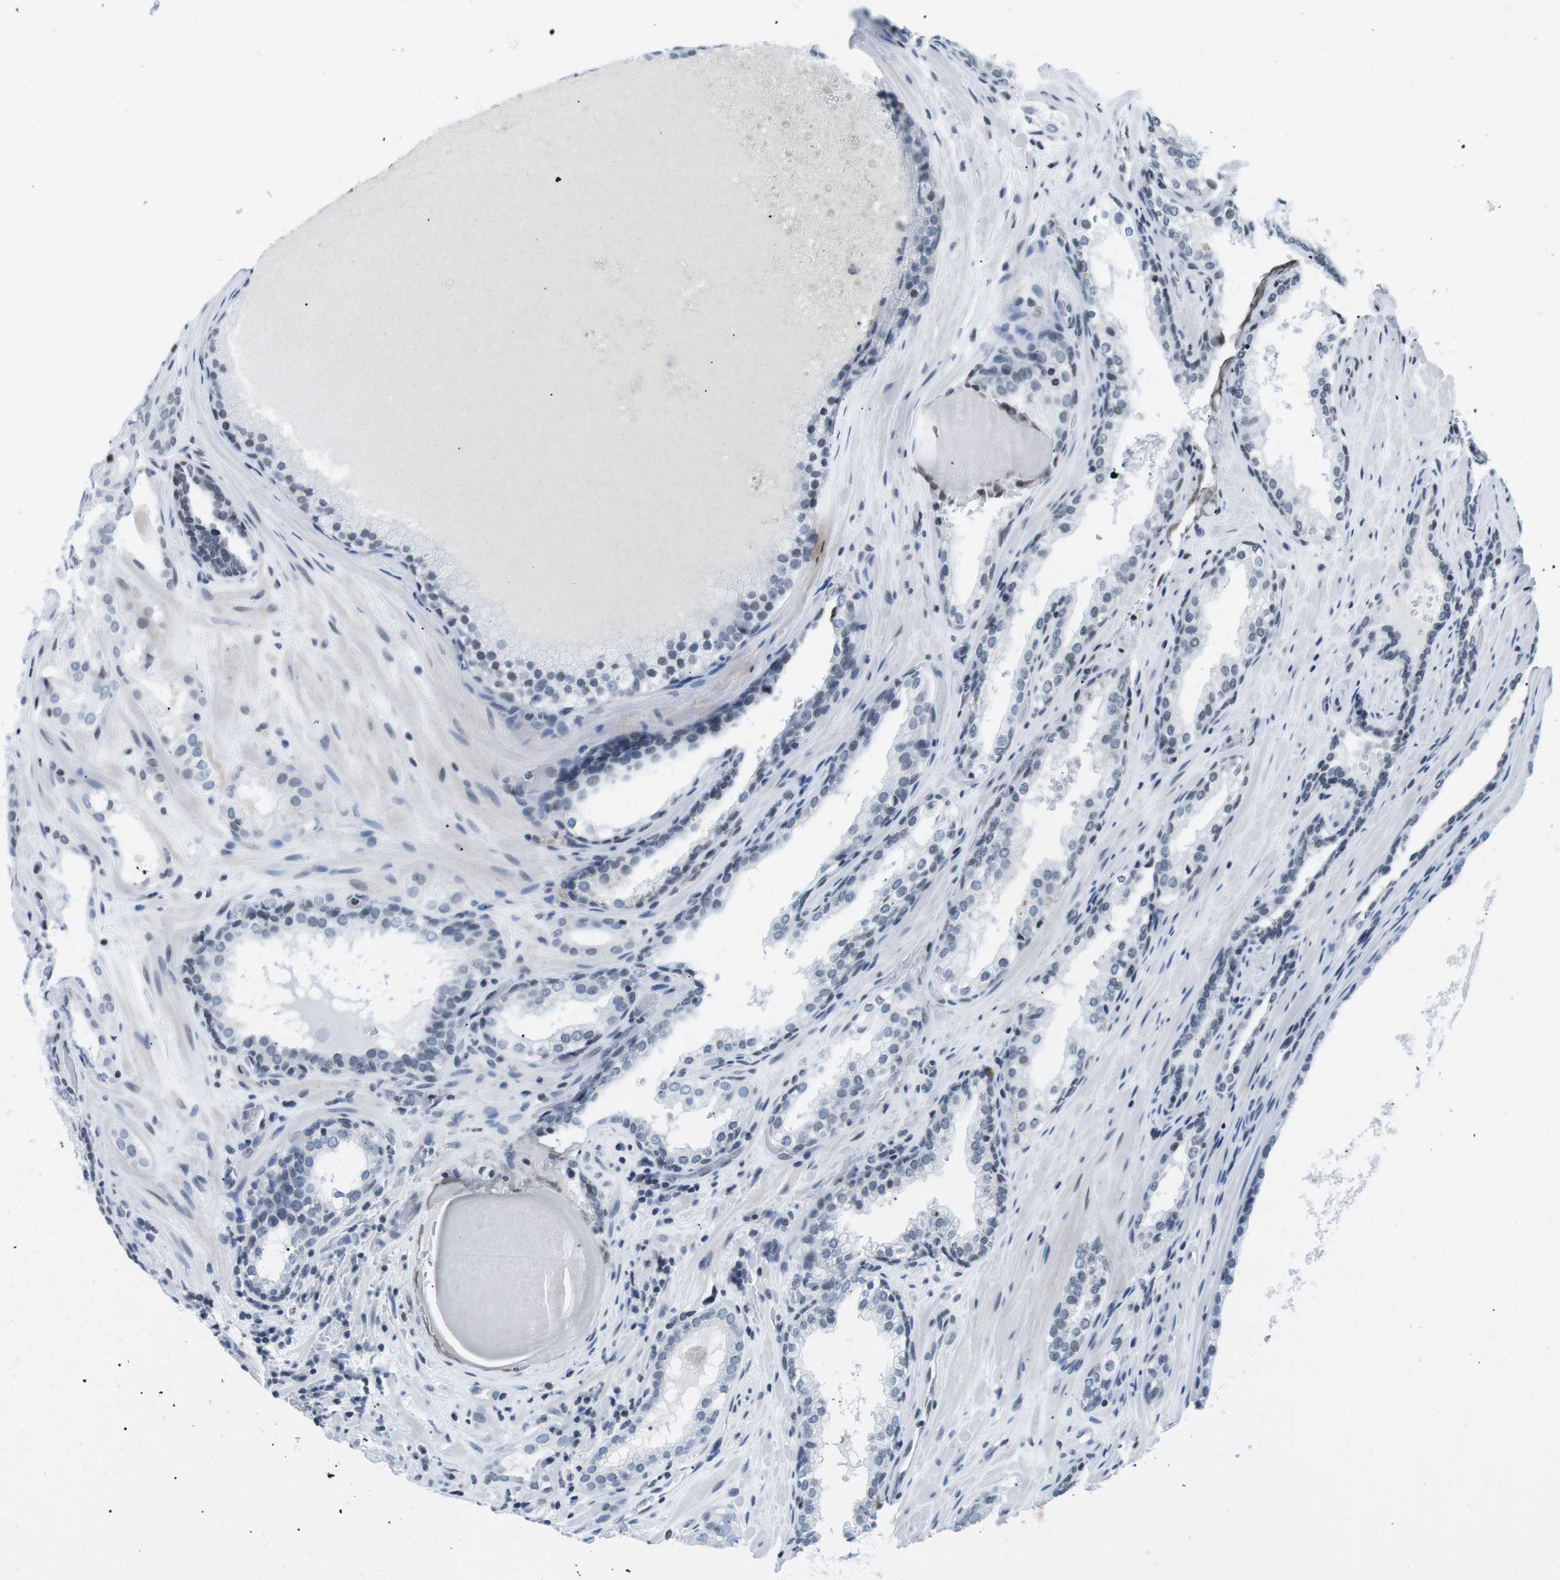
{"staining": {"intensity": "negative", "quantity": "none", "location": "none"}, "tissue": "prostate cancer", "cell_type": "Tumor cells", "image_type": "cancer", "snomed": [{"axis": "morphology", "description": "Adenocarcinoma, High grade"}, {"axis": "topography", "description": "Prostate"}], "caption": "Tumor cells are negative for brown protein staining in high-grade adenocarcinoma (prostate). (Stains: DAB (3,3'-diaminobenzidine) immunohistochemistry with hematoxylin counter stain, Microscopy: brightfield microscopy at high magnification).", "gene": "E2F2", "patient": {"sex": "male", "age": 60}}